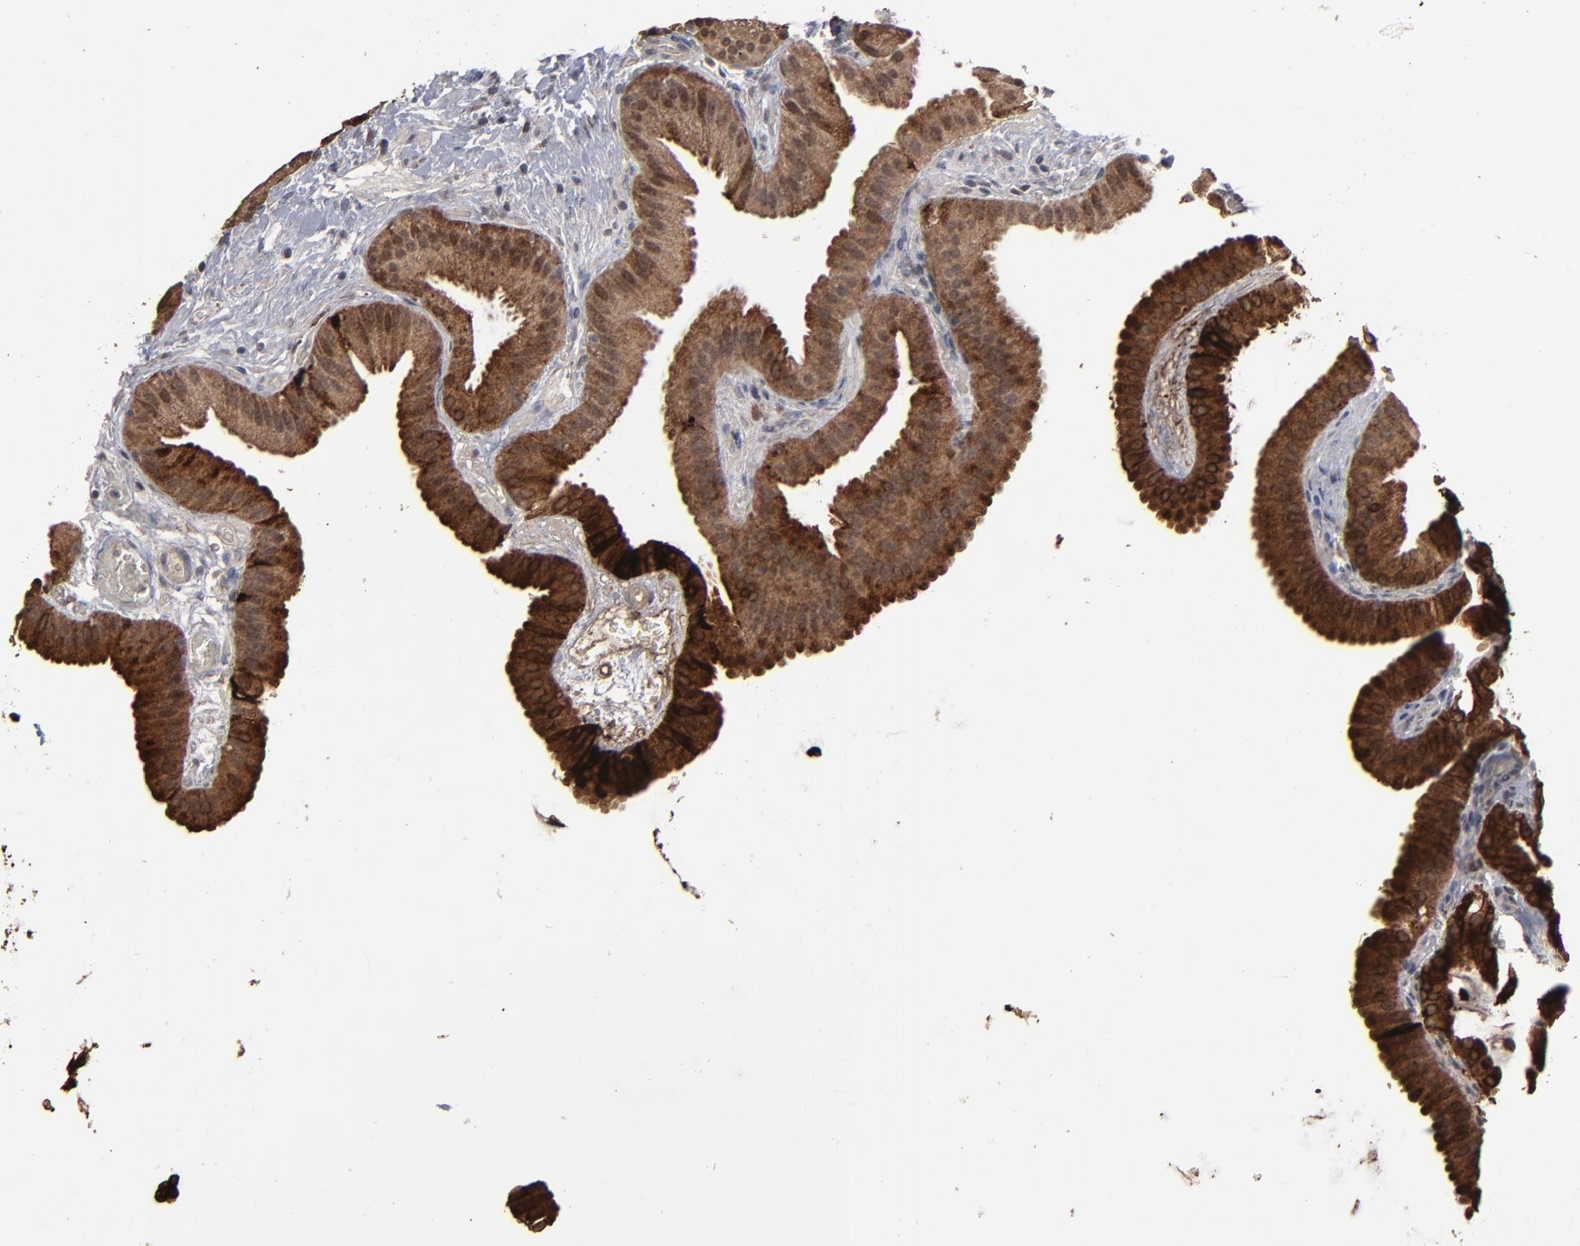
{"staining": {"intensity": "strong", "quantity": ">75%", "location": "cytoplasmic/membranous,nuclear"}, "tissue": "gallbladder", "cell_type": "Glandular cells", "image_type": "normal", "snomed": [{"axis": "morphology", "description": "Normal tissue, NOS"}, {"axis": "topography", "description": "Gallbladder"}], "caption": "IHC of normal gallbladder demonstrates high levels of strong cytoplasmic/membranous,nuclear expression in approximately >75% of glandular cells.", "gene": "SLC22A17", "patient": {"sex": "female", "age": 63}}